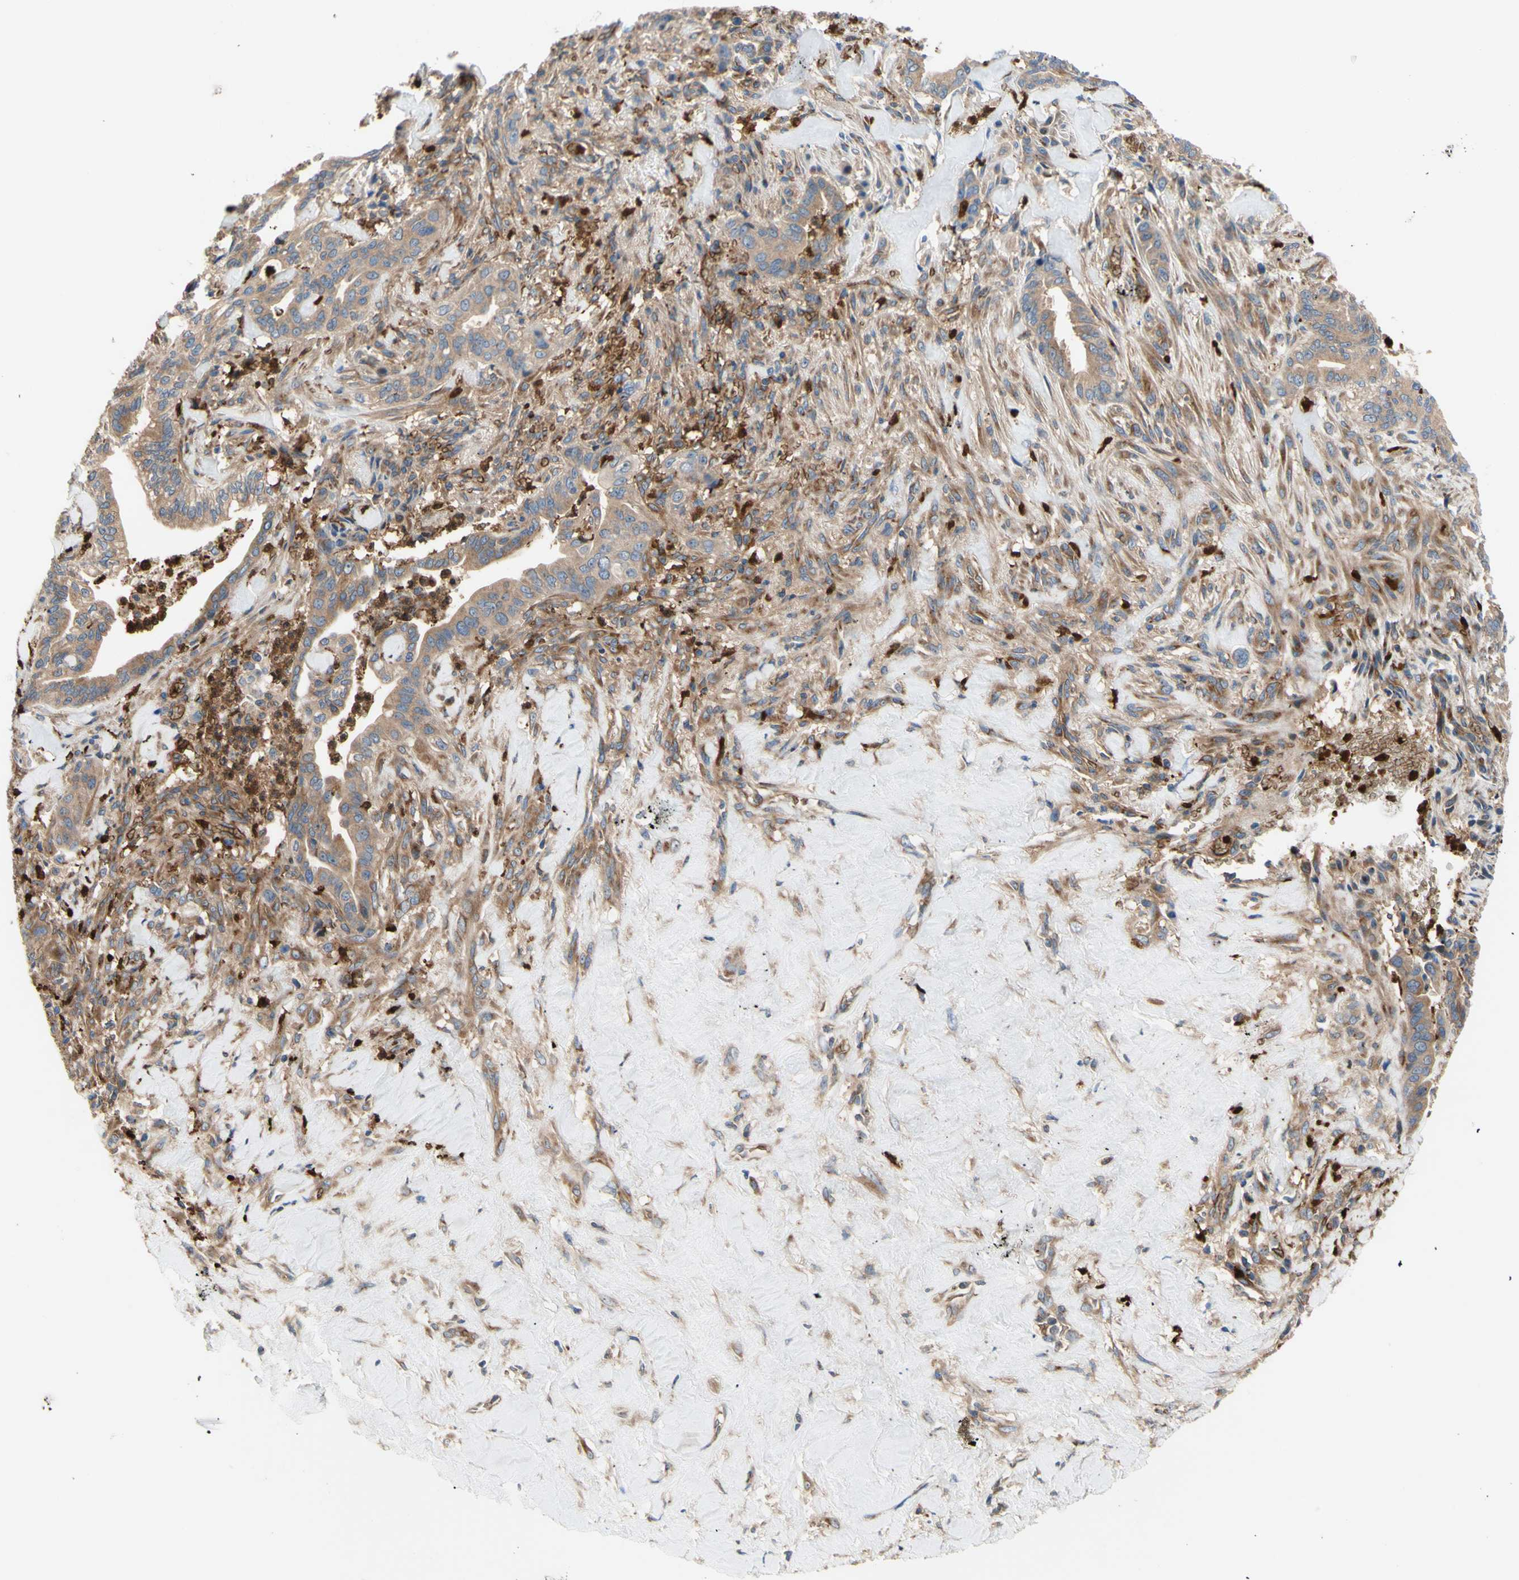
{"staining": {"intensity": "weak", "quantity": ">75%", "location": "cytoplasmic/membranous"}, "tissue": "liver cancer", "cell_type": "Tumor cells", "image_type": "cancer", "snomed": [{"axis": "morphology", "description": "Cholangiocarcinoma"}, {"axis": "topography", "description": "Liver"}], "caption": "The image displays a brown stain indicating the presence of a protein in the cytoplasmic/membranous of tumor cells in liver cancer. (Stains: DAB (3,3'-diaminobenzidine) in brown, nuclei in blue, Microscopy: brightfield microscopy at high magnification).", "gene": "USP9X", "patient": {"sex": "female", "age": 67}}